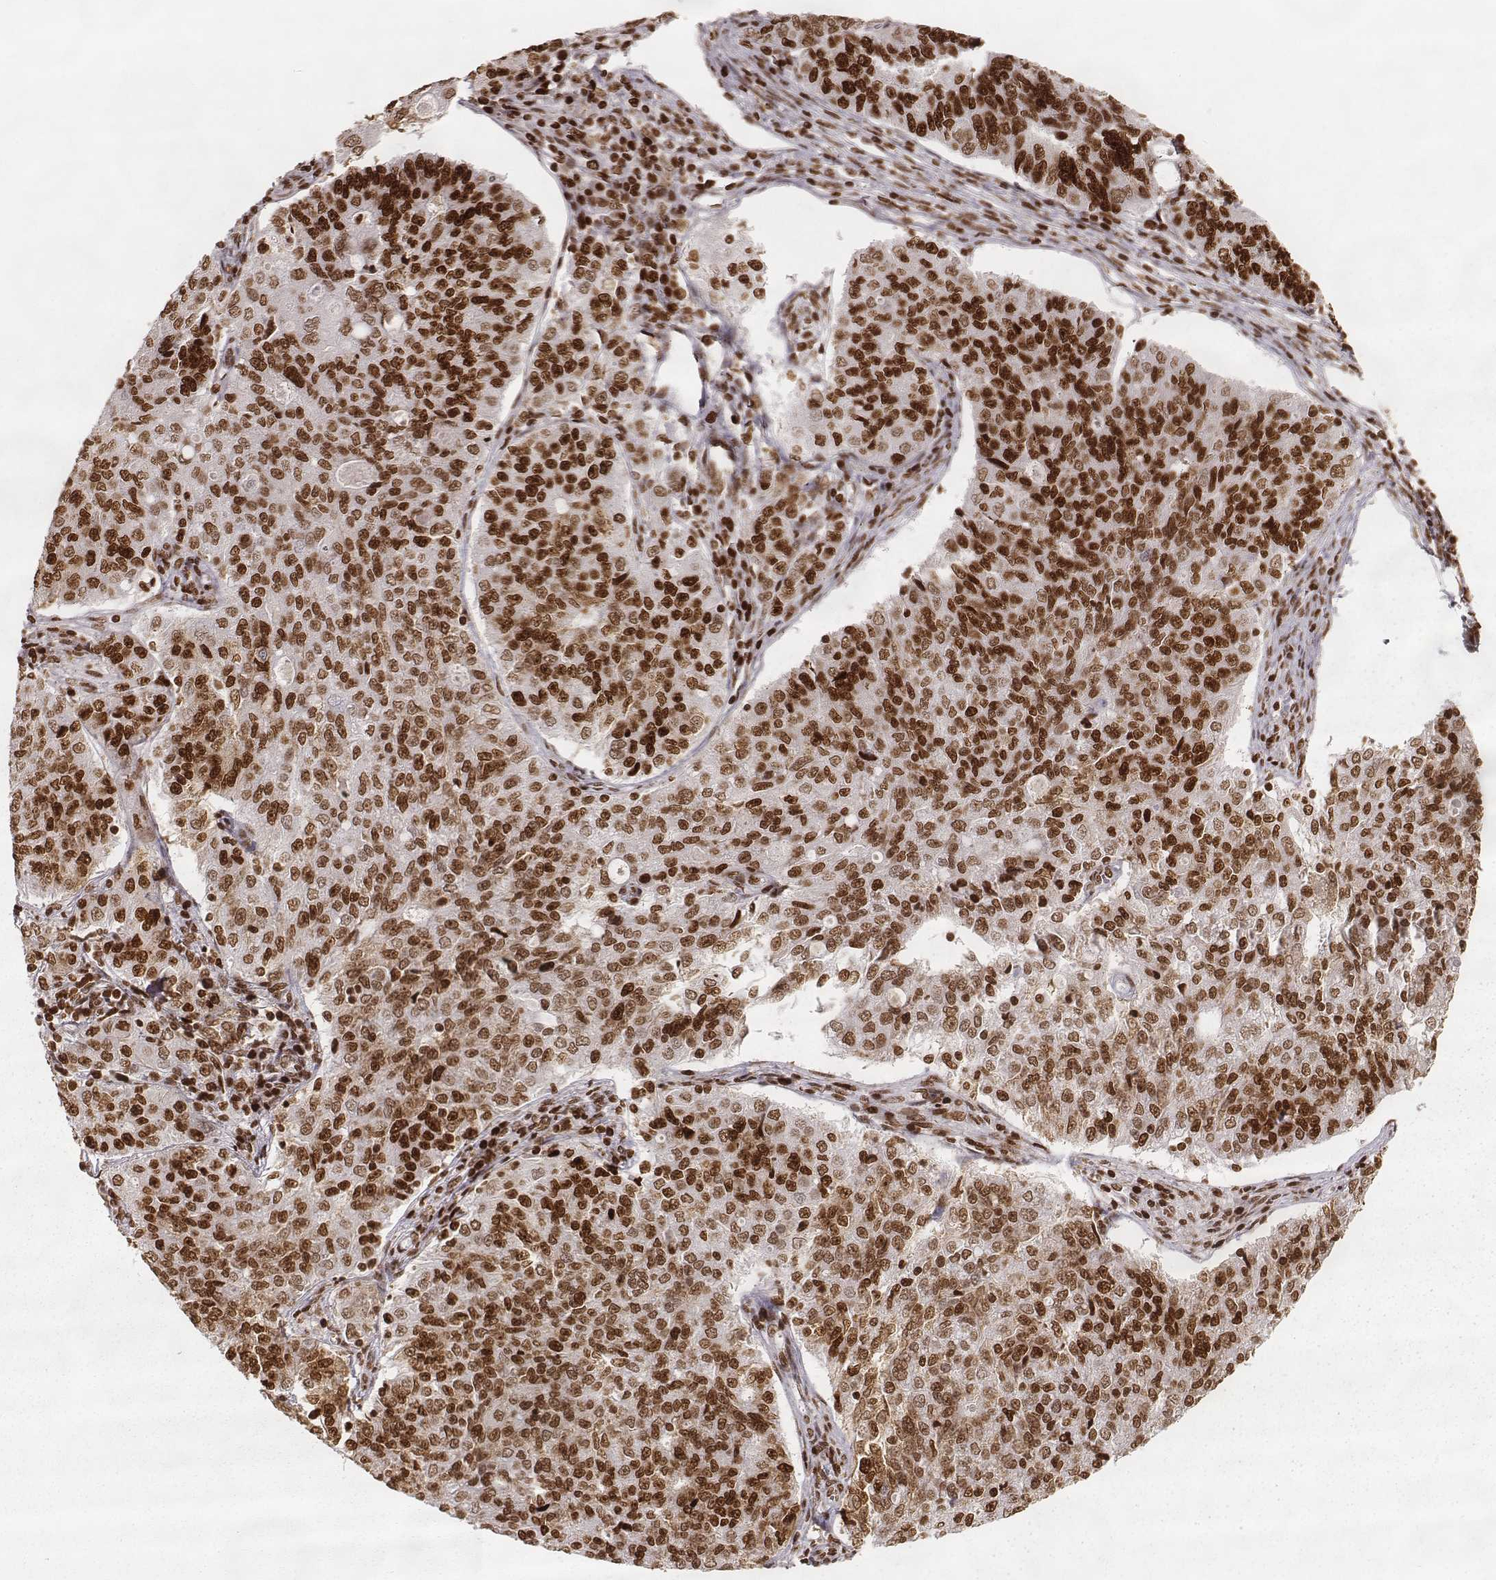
{"staining": {"intensity": "strong", "quantity": ">75%", "location": "nuclear"}, "tissue": "endometrial cancer", "cell_type": "Tumor cells", "image_type": "cancer", "snomed": [{"axis": "morphology", "description": "Adenocarcinoma, NOS"}, {"axis": "topography", "description": "Endometrium"}], "caption": "The histopathology image displays immunohistochemical staining of adenocarcinoma (endometrial). There is strong nuclear expression is seen in about >75% of tumor cells.", "gene": "PARP1", "patient": {"sex": "female", "age": 43}}